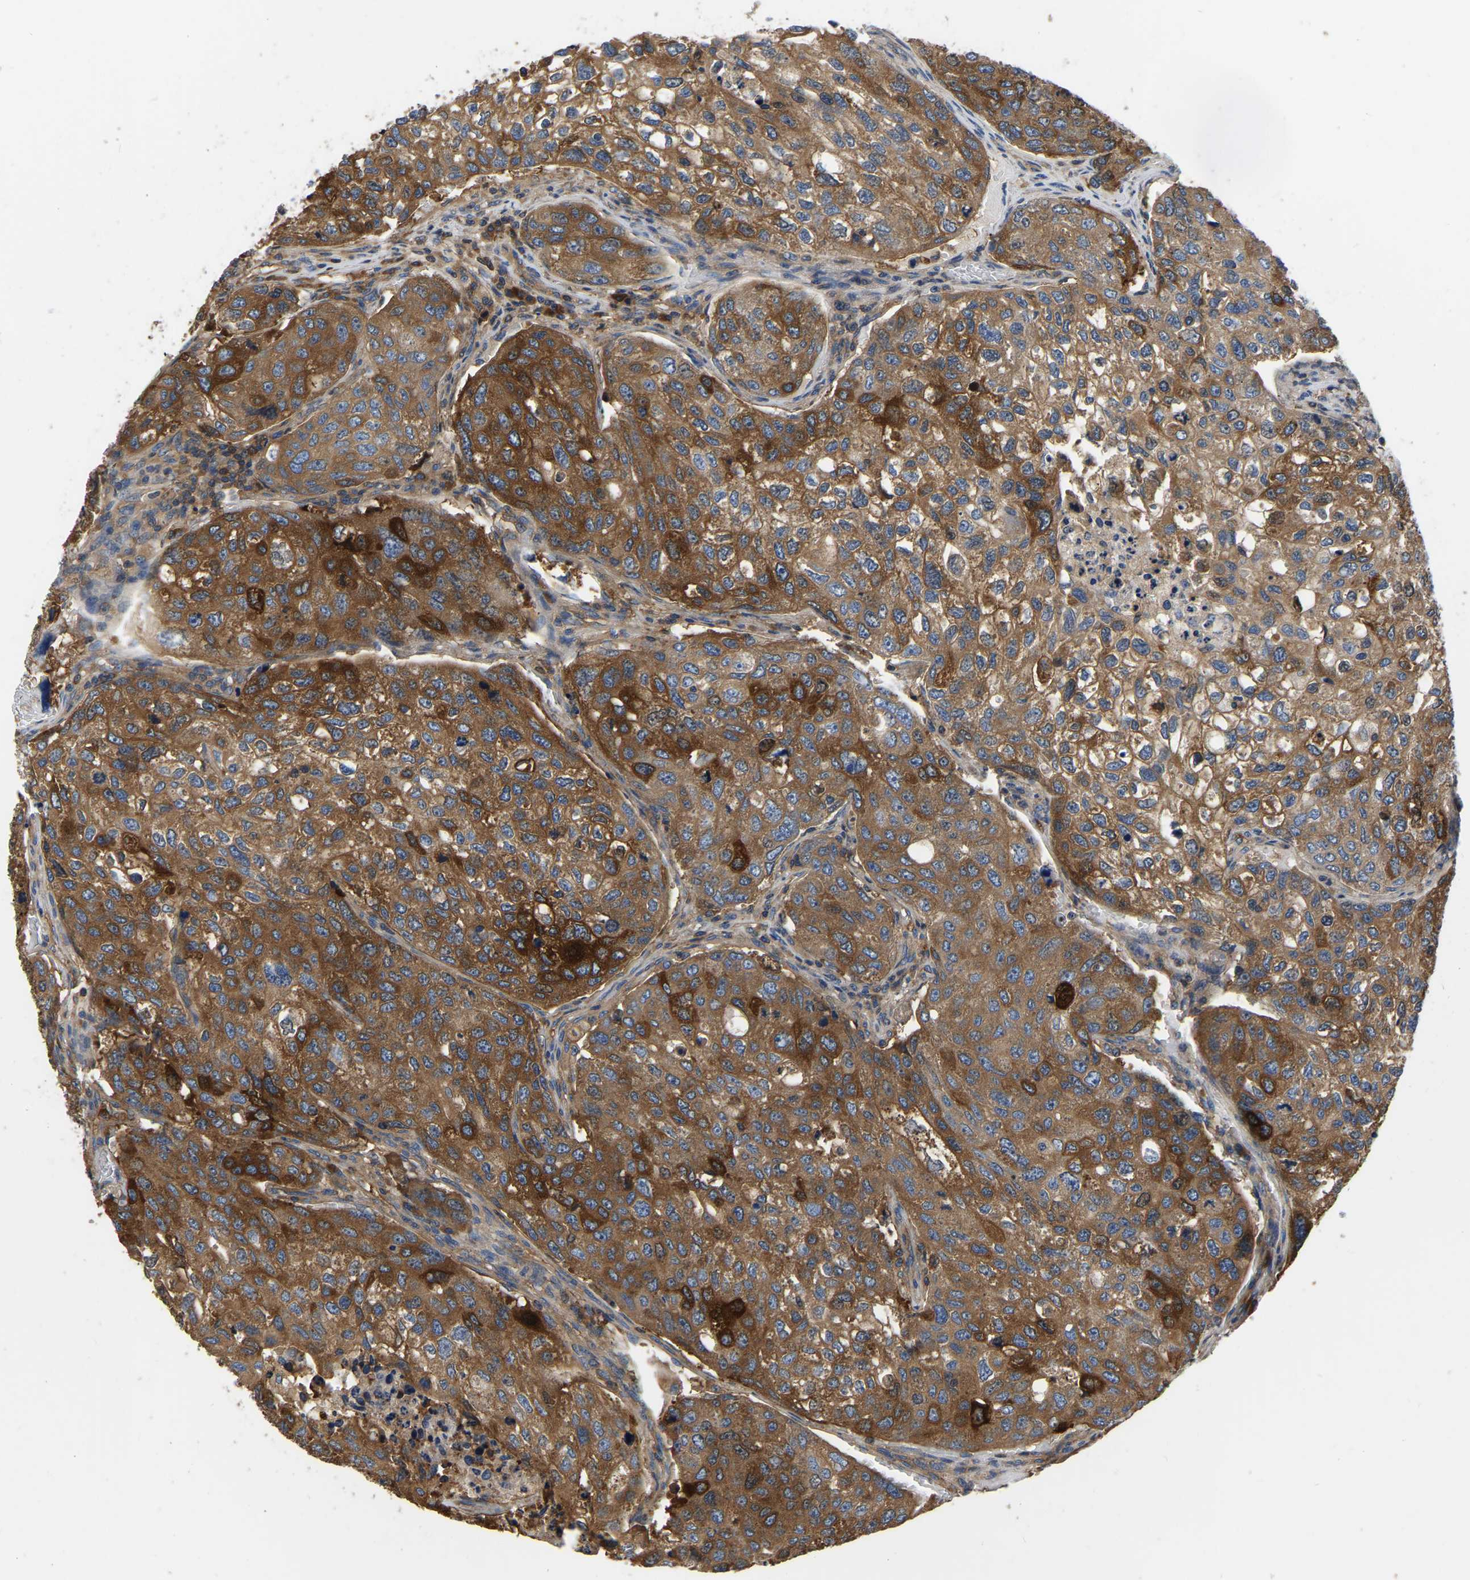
{"staining": {"intensity": "strong", "quantity": ">75%", "location": "cytoplasmic/membranous"}, "tissue": "urothelial cancer", "cell_type": "Tumor cells", "image_type": "cancer", "snomed": [{"axis": "morphology", "description": "Urothelial carcinoma, High grade"}, {"axis": "topography", "description": "Lymph node"}, {"axis": "topography", "description": "Urinary bladder"}], "caption": "Urothelial cancer stained with IHC reveals strong cytoplasmic/membranous staining in approximately >75% of tumor cells.", "gene": "GARS1", "patient": {"sex": "male", "age": 51}}